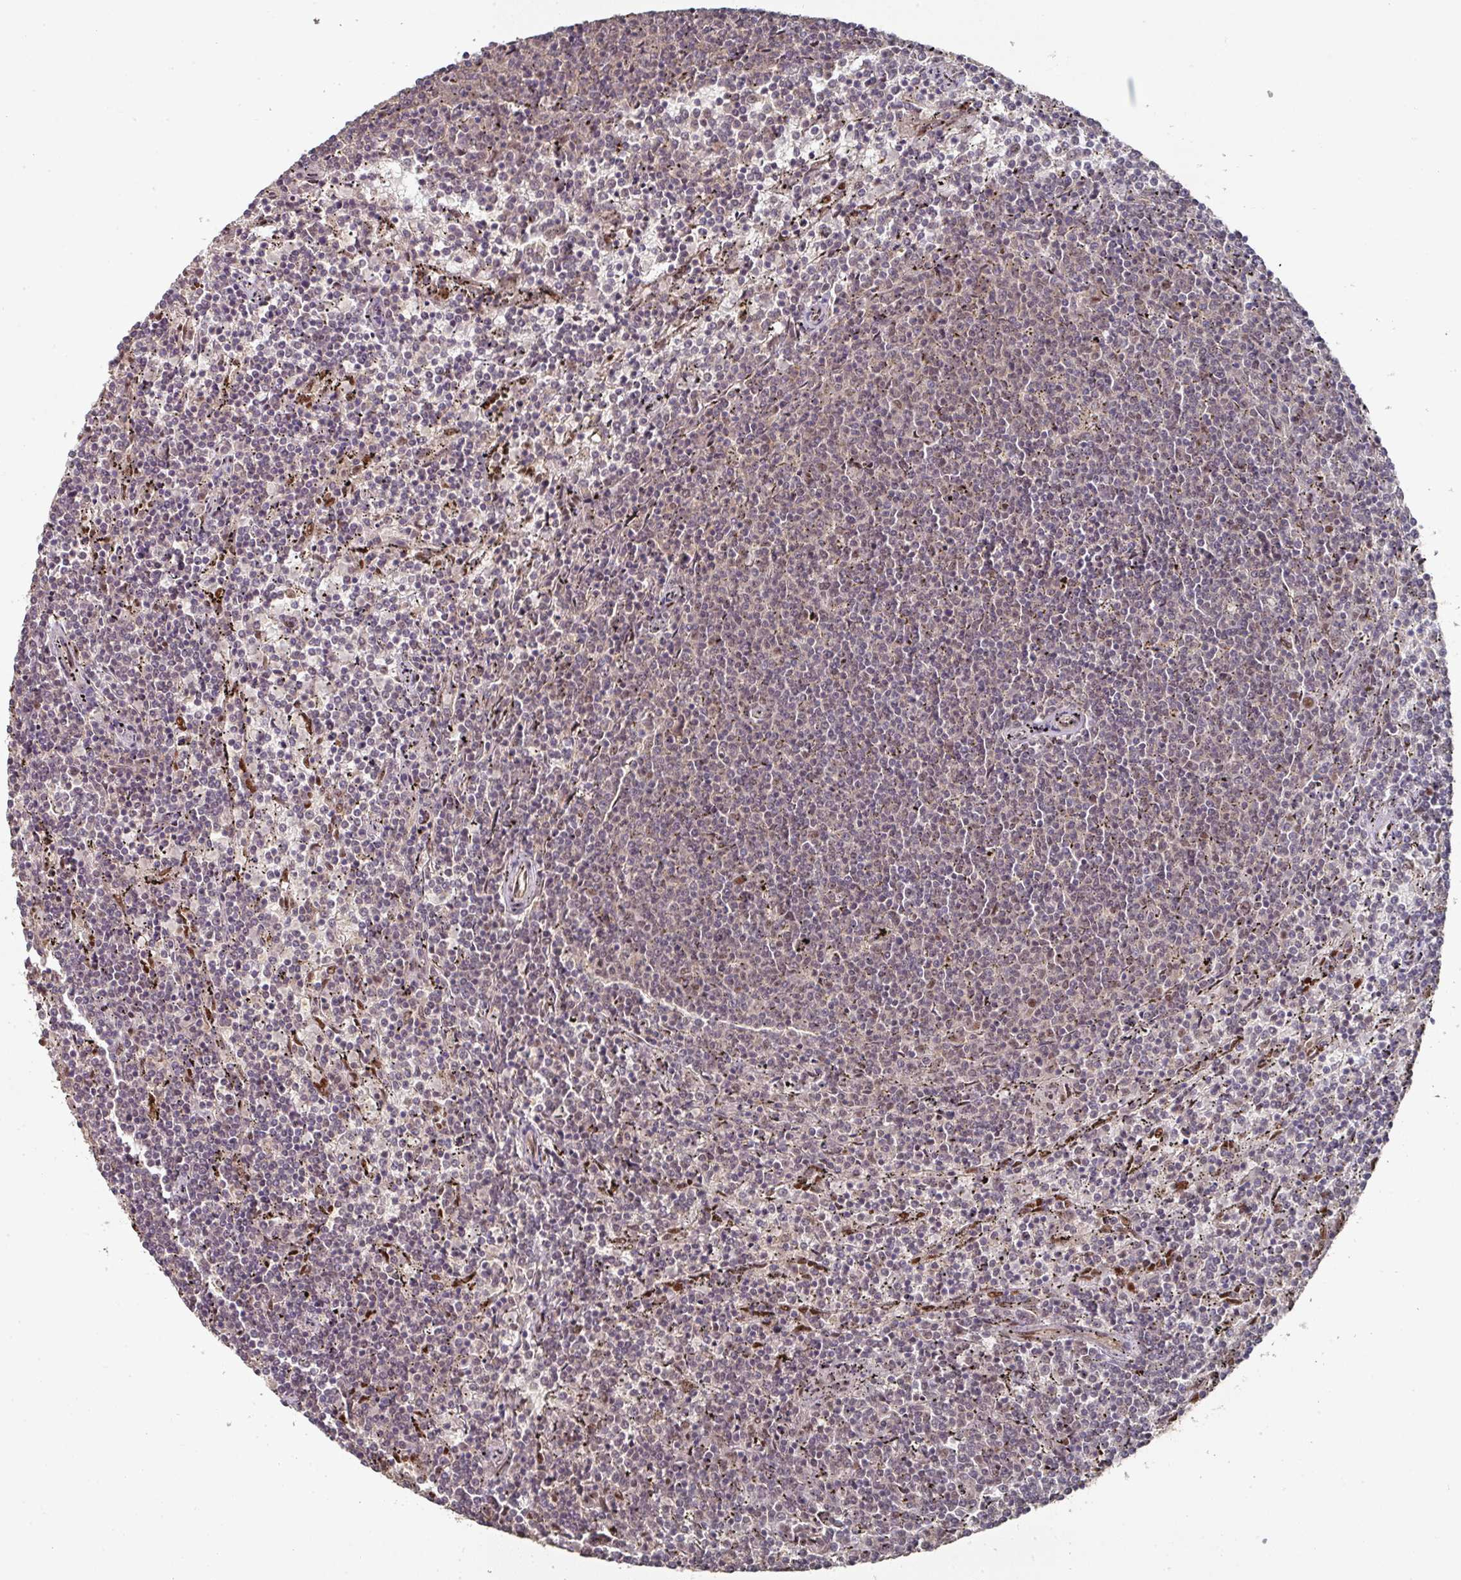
{"staining": {"intensity": "negative", "quantity": "none", "location": "none"}, "tissue": "lymphoma", "cell_type": "Tumor cells", "image_type": "cancer", "snomed": [{"axis": "morphology", "description": "Malignant lymphoma, non-Hodgkin's type, Low grade"}, {"axis": "topography", "description": "Spleen"}], "caption": "Tumor cells show no significant protein expression in malignant lymphoma, non-Hodgkin's type (low-grade).", "gene": "MEPCE", "patient": {"sex": "female", "age": 50}}